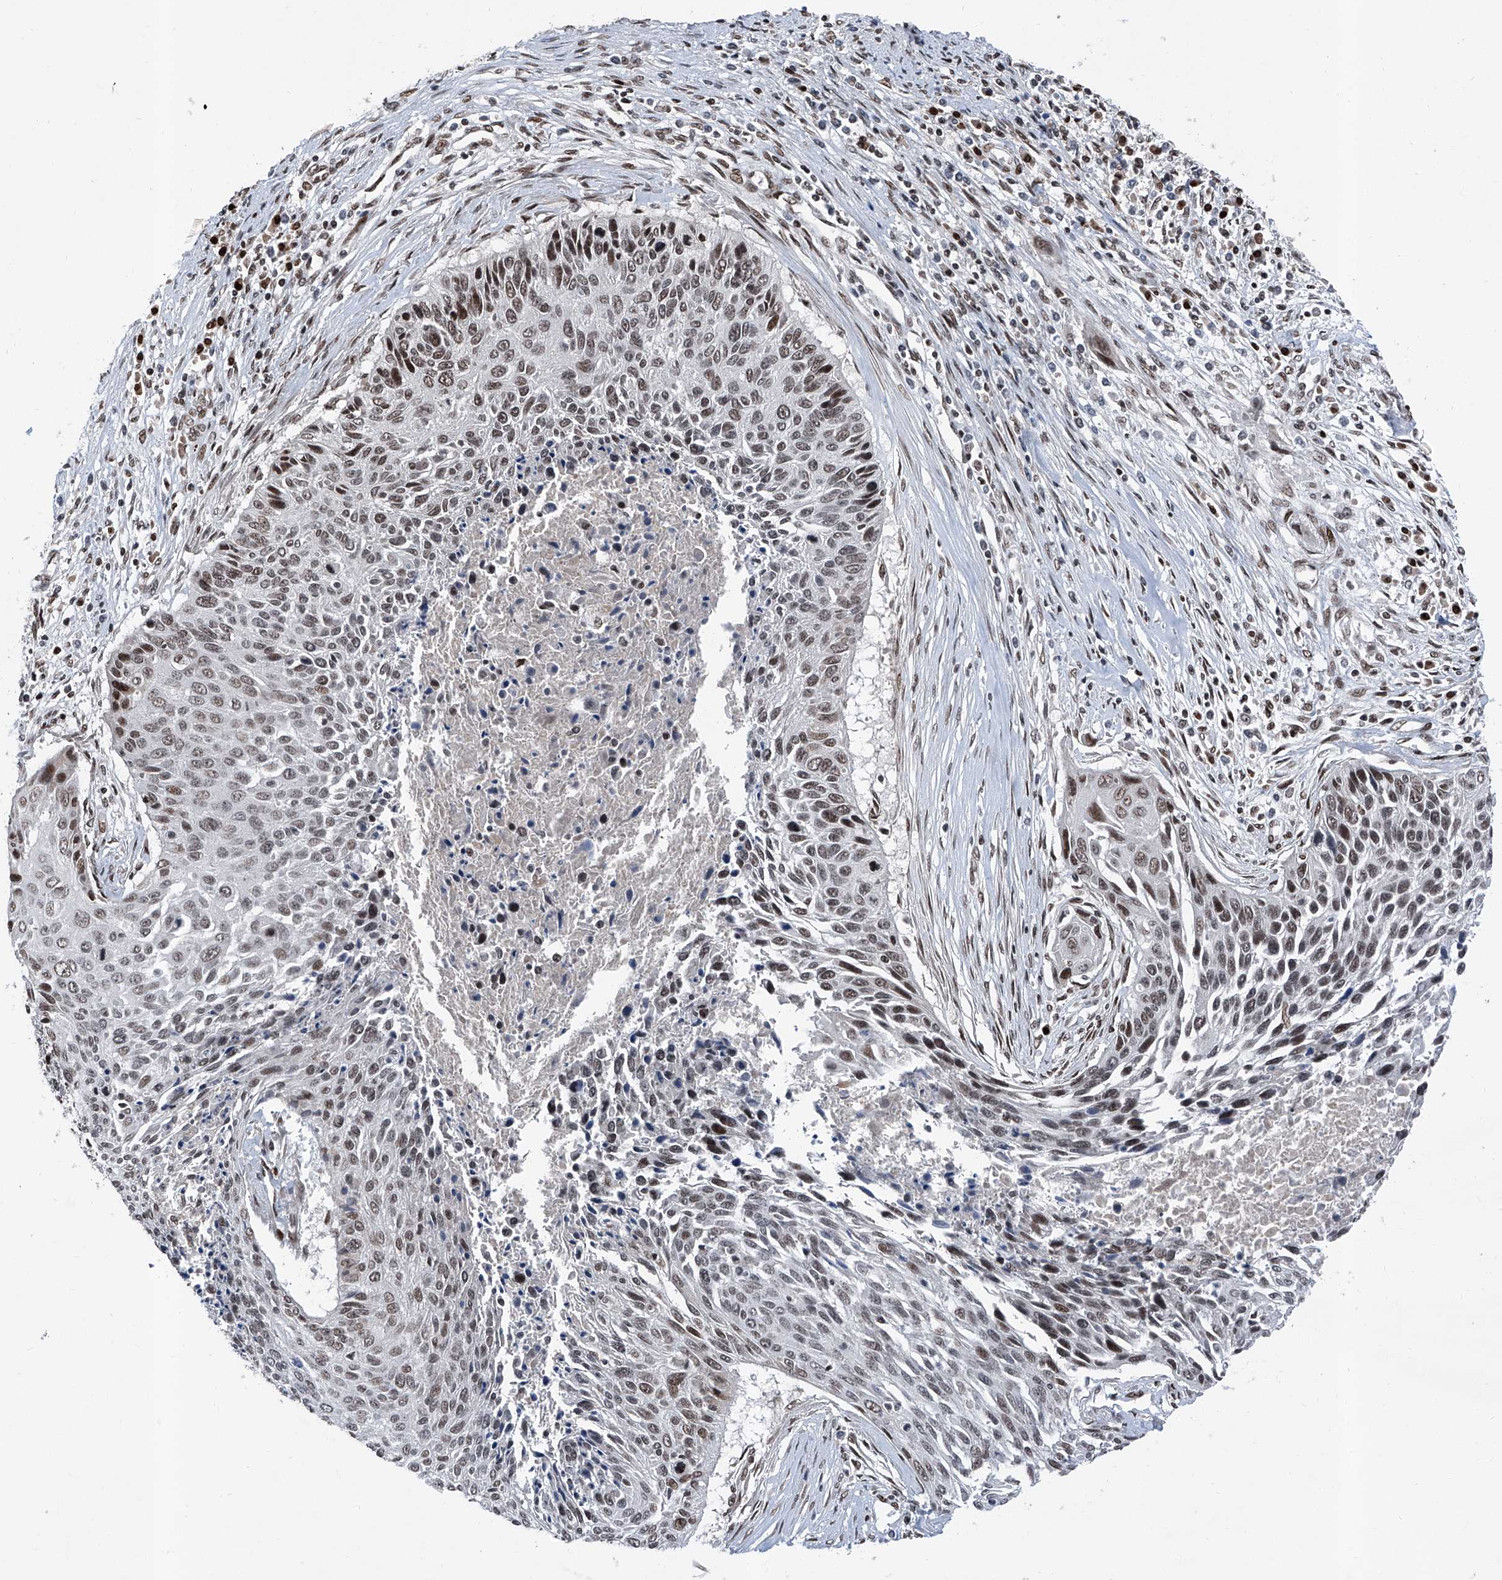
{"staining": {"intensity": "weak", "quantity": ">75%", "location": "nuclear"}, "tissue": "cervical cancer", "cell_type": "Tumor cells", "image_type": "cancer", "snomed": [{"axis": "morphology", "description": "Squamous cell carcinoma, NOS"}, {"axis": "topography", "description": "Cervix"}], "caption": "A photomicrograph of cervical cancer (squamous cell carcinoma) stained for a protein demonstrates weak nuclear brown staining in tumor cells.", "gene": "BMI1", "patient": {"sex": "female", "age": 55}}